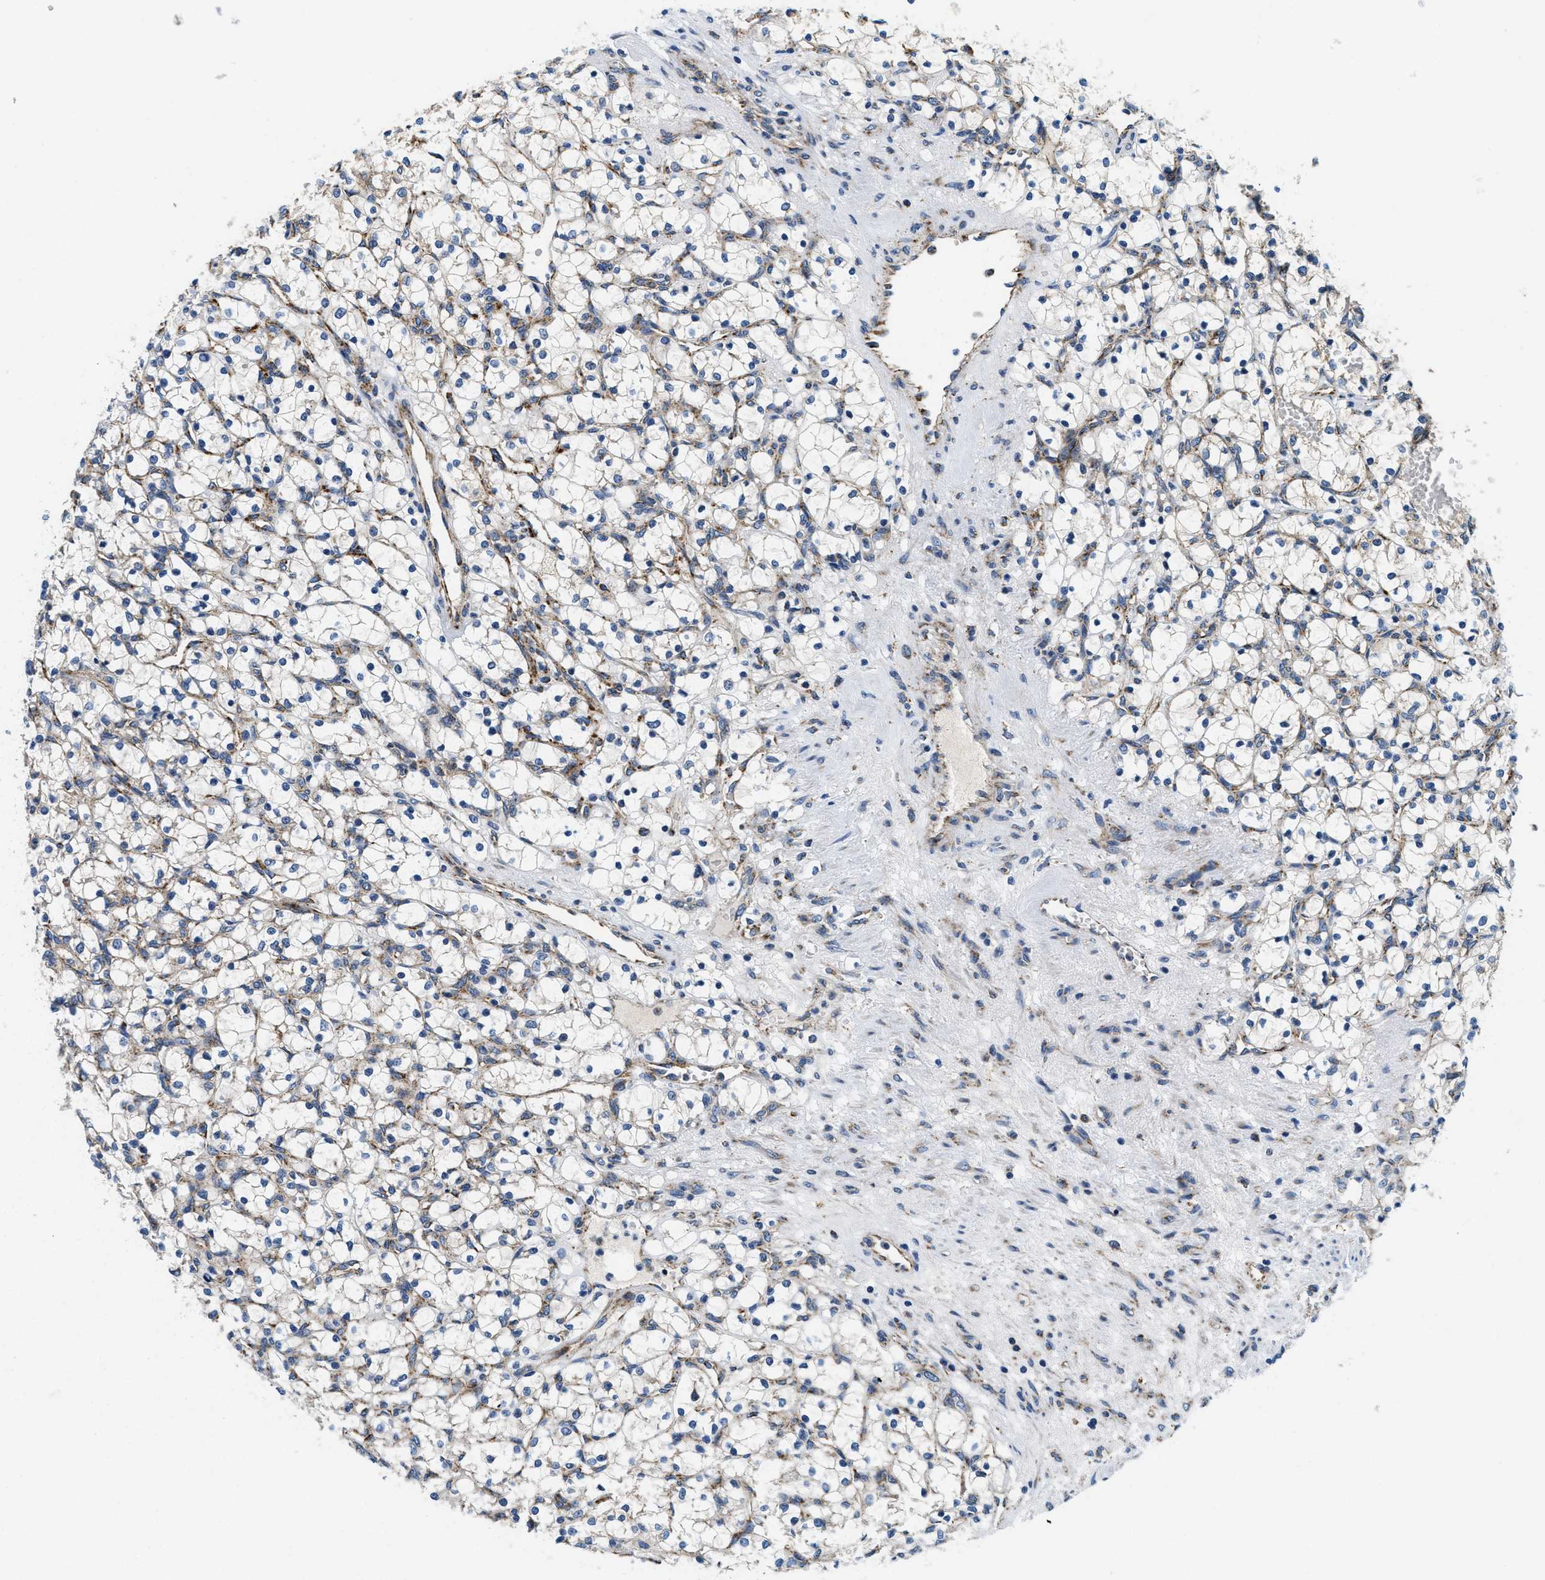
{"staining": {"intensity": "weak", "quantity": "<25%", "location": "cytoplasmic/membranous"}, "tissue": "renal cancer", "cell_type": "Tumor cells", "image_type": "cancer", "snomed": [{"axis": "morphology", "description": "Adenocarcinoma, NOS"}, {"axis": "topography", "description": "Kidney"}], "caption": "Renal adenocarcinoma was stained to show a protein in brown. There is no significant staining in tumor cells.", "gene": "SAMD4B", "patient": {"sex": "female", "age": 69}}